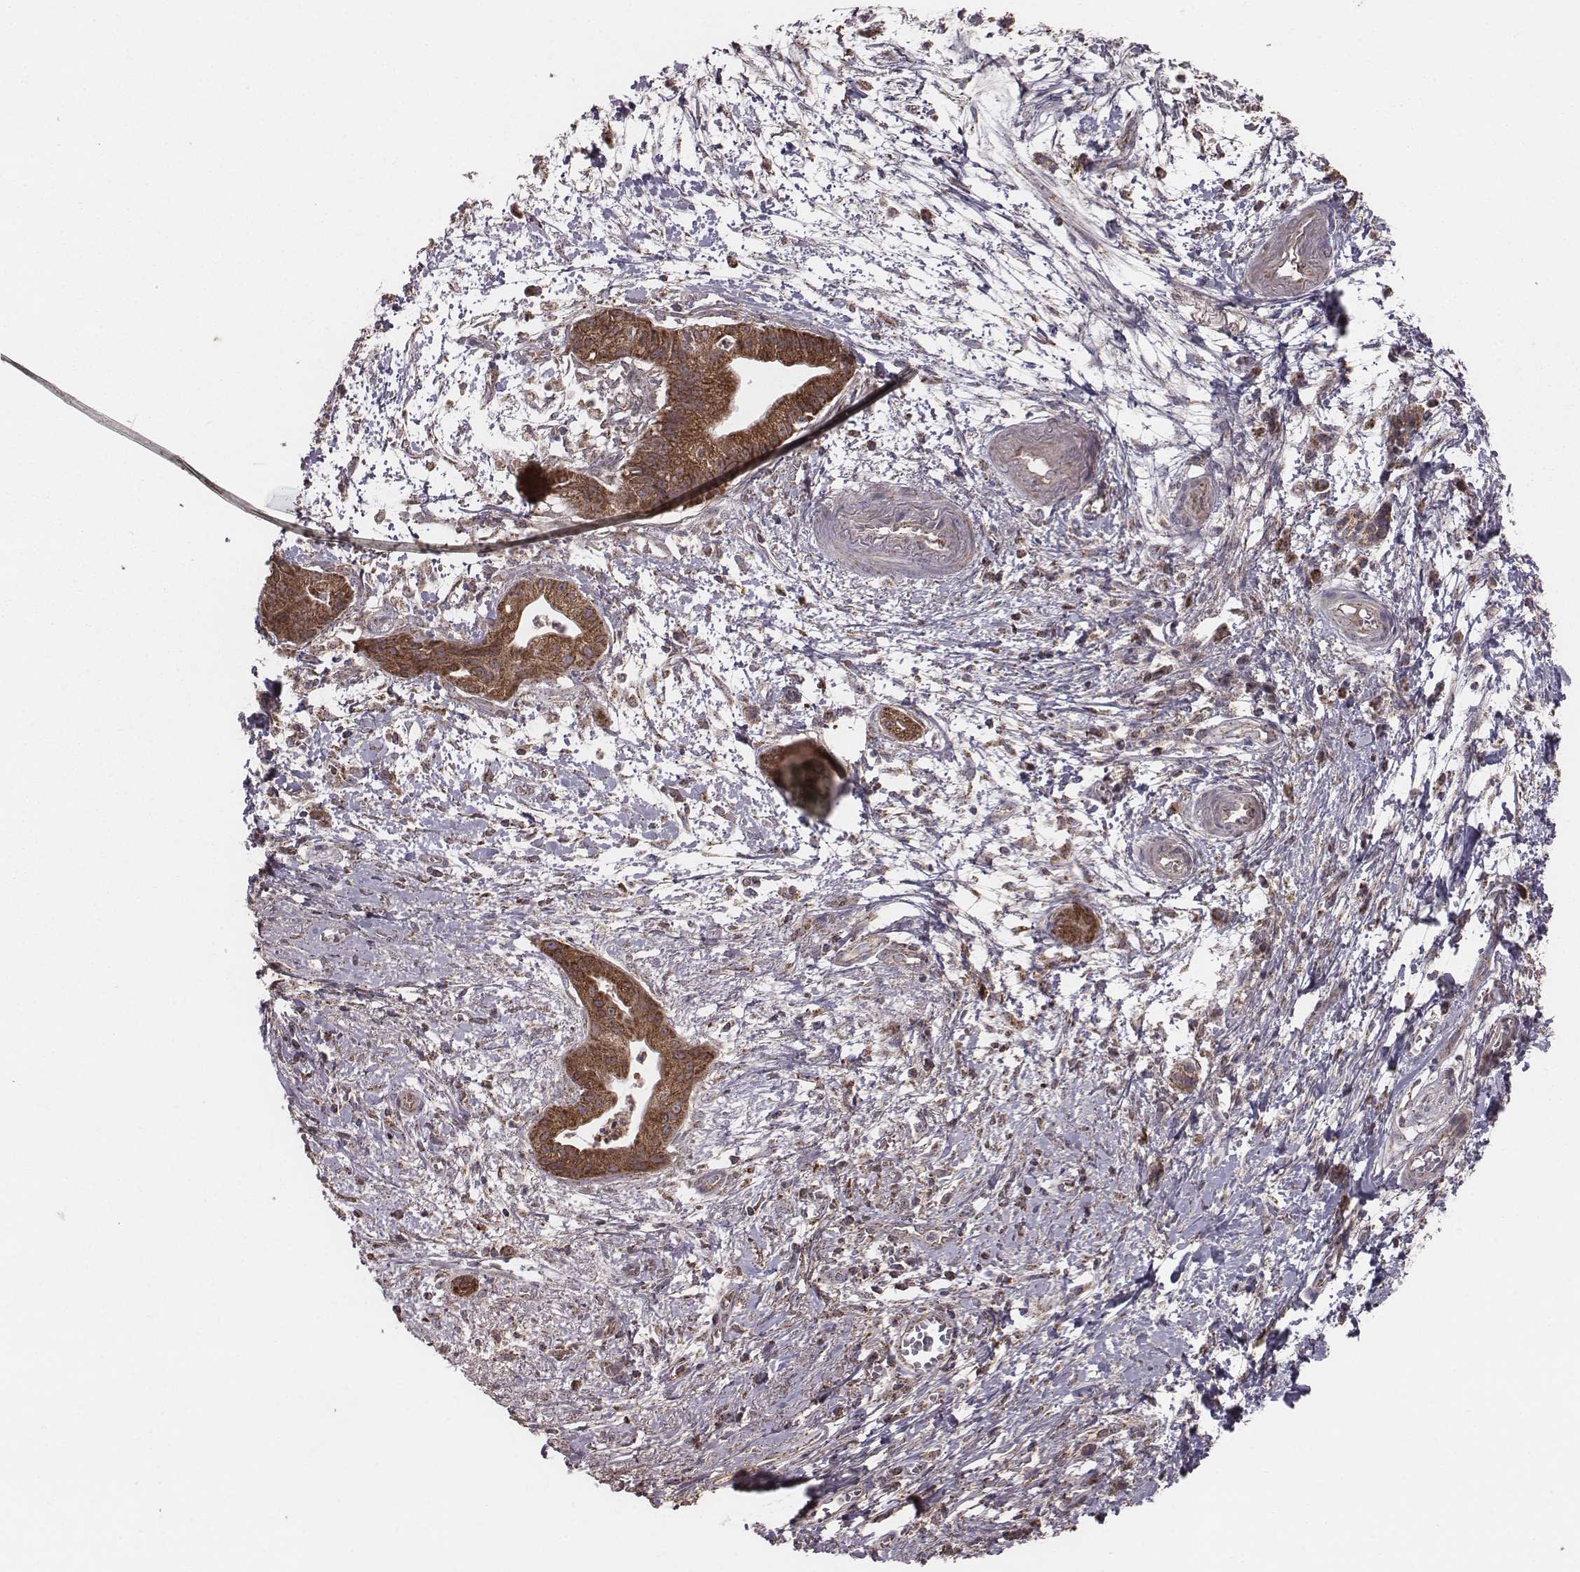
{"staining": {"intensity": "strong", "quantity": ">75%", "location": "cytoplasmic/membranous"}, "tissue": "pancreatic cancer", "cell_type": "Tumor cells", "image_type": "cancer", "snomed": [{"axis": "morphology", "description": "Normal tissue, NOS"}, {"axis": "morphology", "description": "Adenocarcinoma, NOS"}, {"axis": "topography", "description": "Lymph node"}, {"axis": "topography", "description": "Pancreas"}], "caption": "Protein expression analysis of human pancreatic adenocarcinoma reveals strong cytoplasmic/membranous expression in approximately >75% of tumor cells.", "gene": "PDCD2L", "patient": {"sex": "female", "age": 58}}